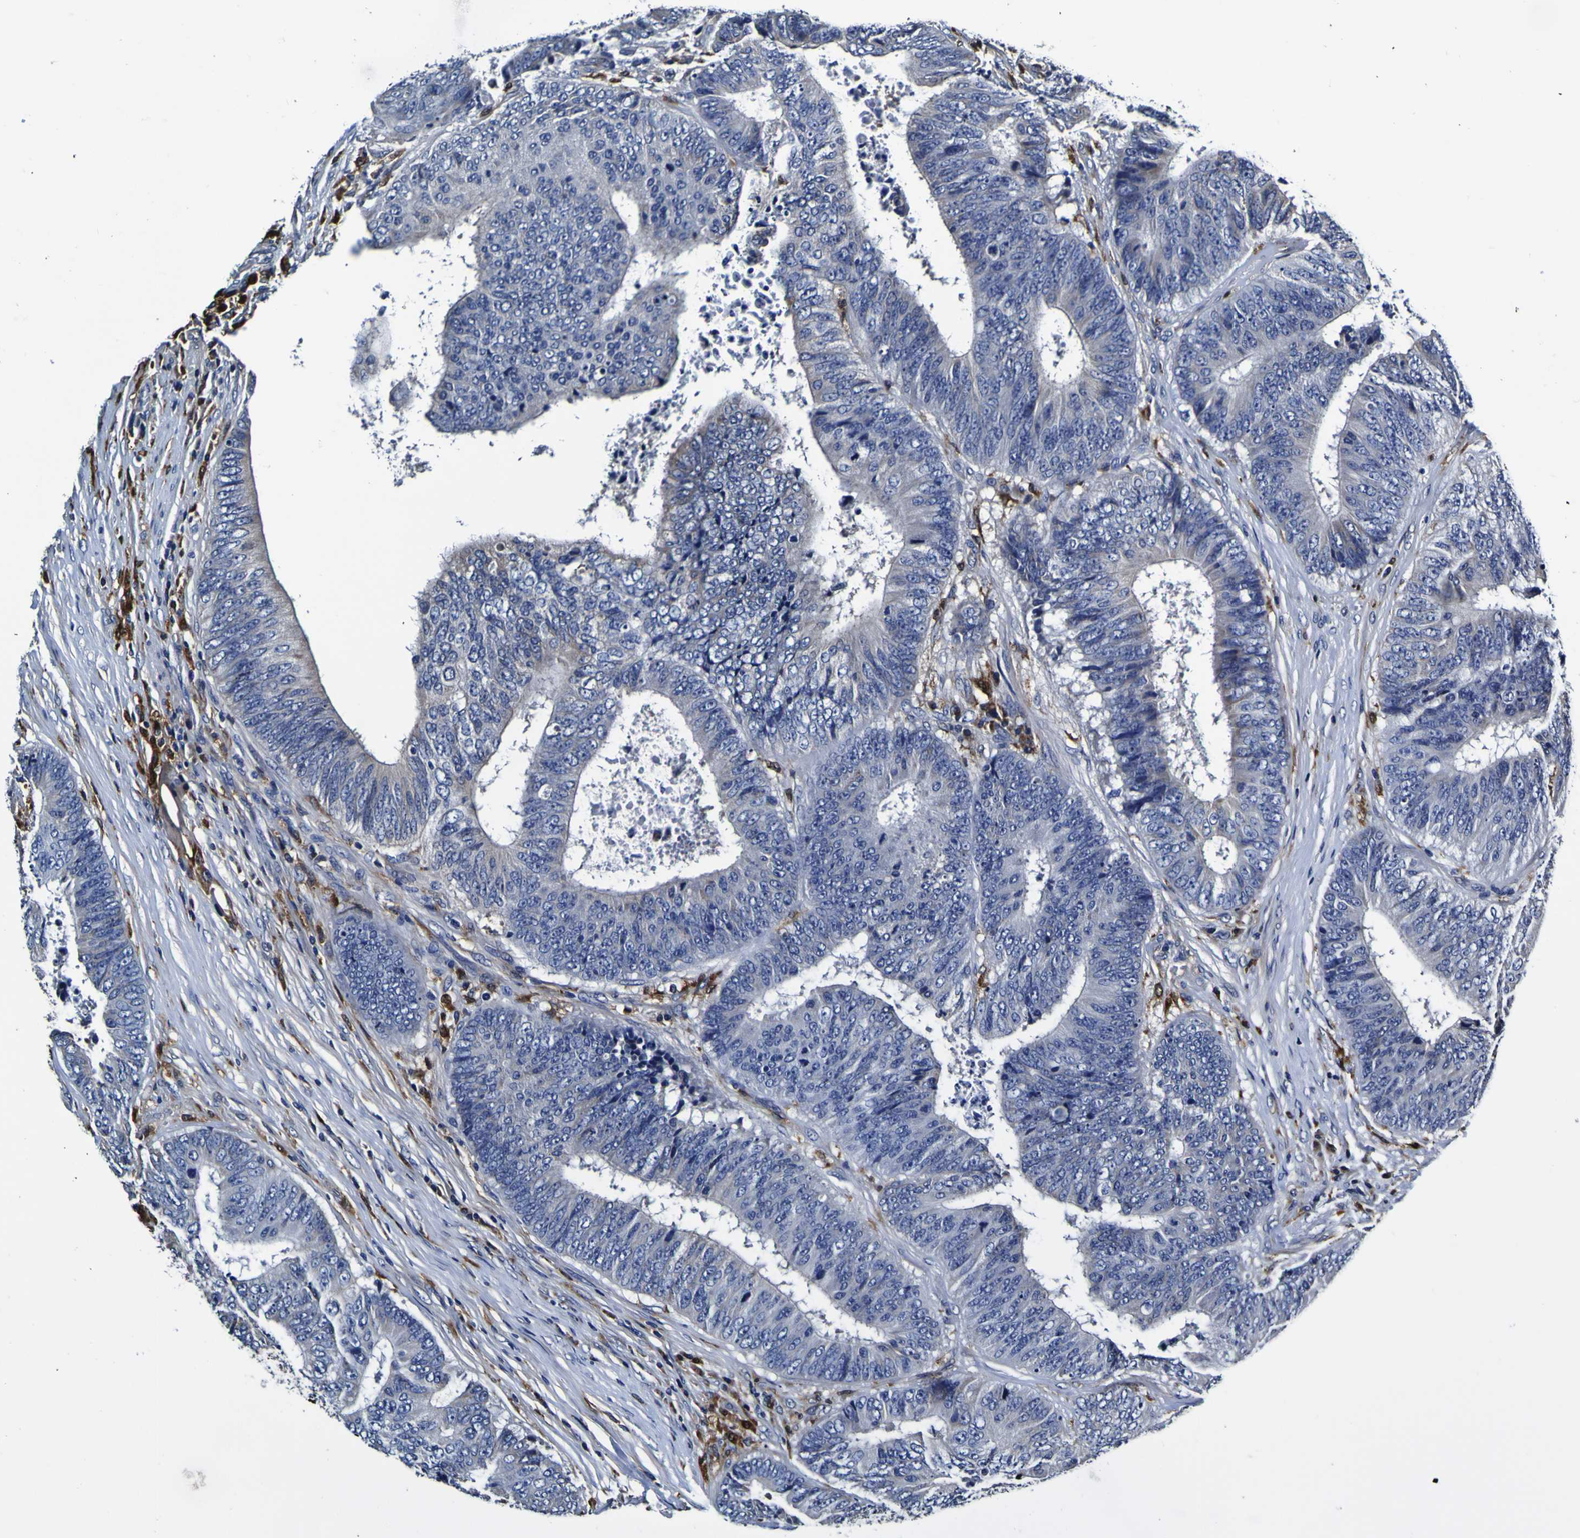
{"staining": {"intensity": "negative", "quantity": "none", "location": "none"}, "tissue": "colorectal cancer", "cell_type": "Tumor cells", "image_type": "cancer", "snomed": [{"axis": "morphology", "description": "Adenocarcinoma, NOS"}, {"axis": "topography", "description": "Rectum"}], "caption": "This is an IHC micrograph of human colorectal cancer (adenocarcinoma). There is no staining in tumor cells.", "gene": "GPX1", "patient": {"sex": "male", "age": 72}}